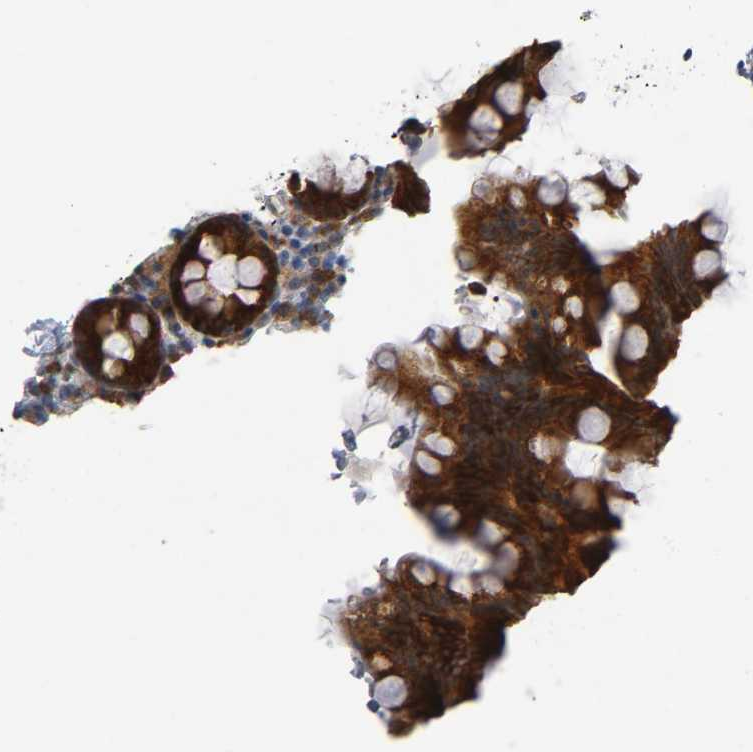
{"staining": {"intensity": "strong", "quantity": ">75%", "location": "cytoplasmic/membranous"}, "tissue": "rectum", "cell_type": "Glandular cells", "image_type": "normal", "snomed": [{"axis": "morphology", "description": "Normal tissue, NOS"}, {"axis": "topography", "description": "Rectum"}], "caption": "High-power microscopy captured an IHC photomicrograph of normal rectum, revealing strong cytoplasmic/membranous expression in about >75% of glandular cells.", "gene": "CD2AP", "patient": {"sex": "male", "age": 92}}